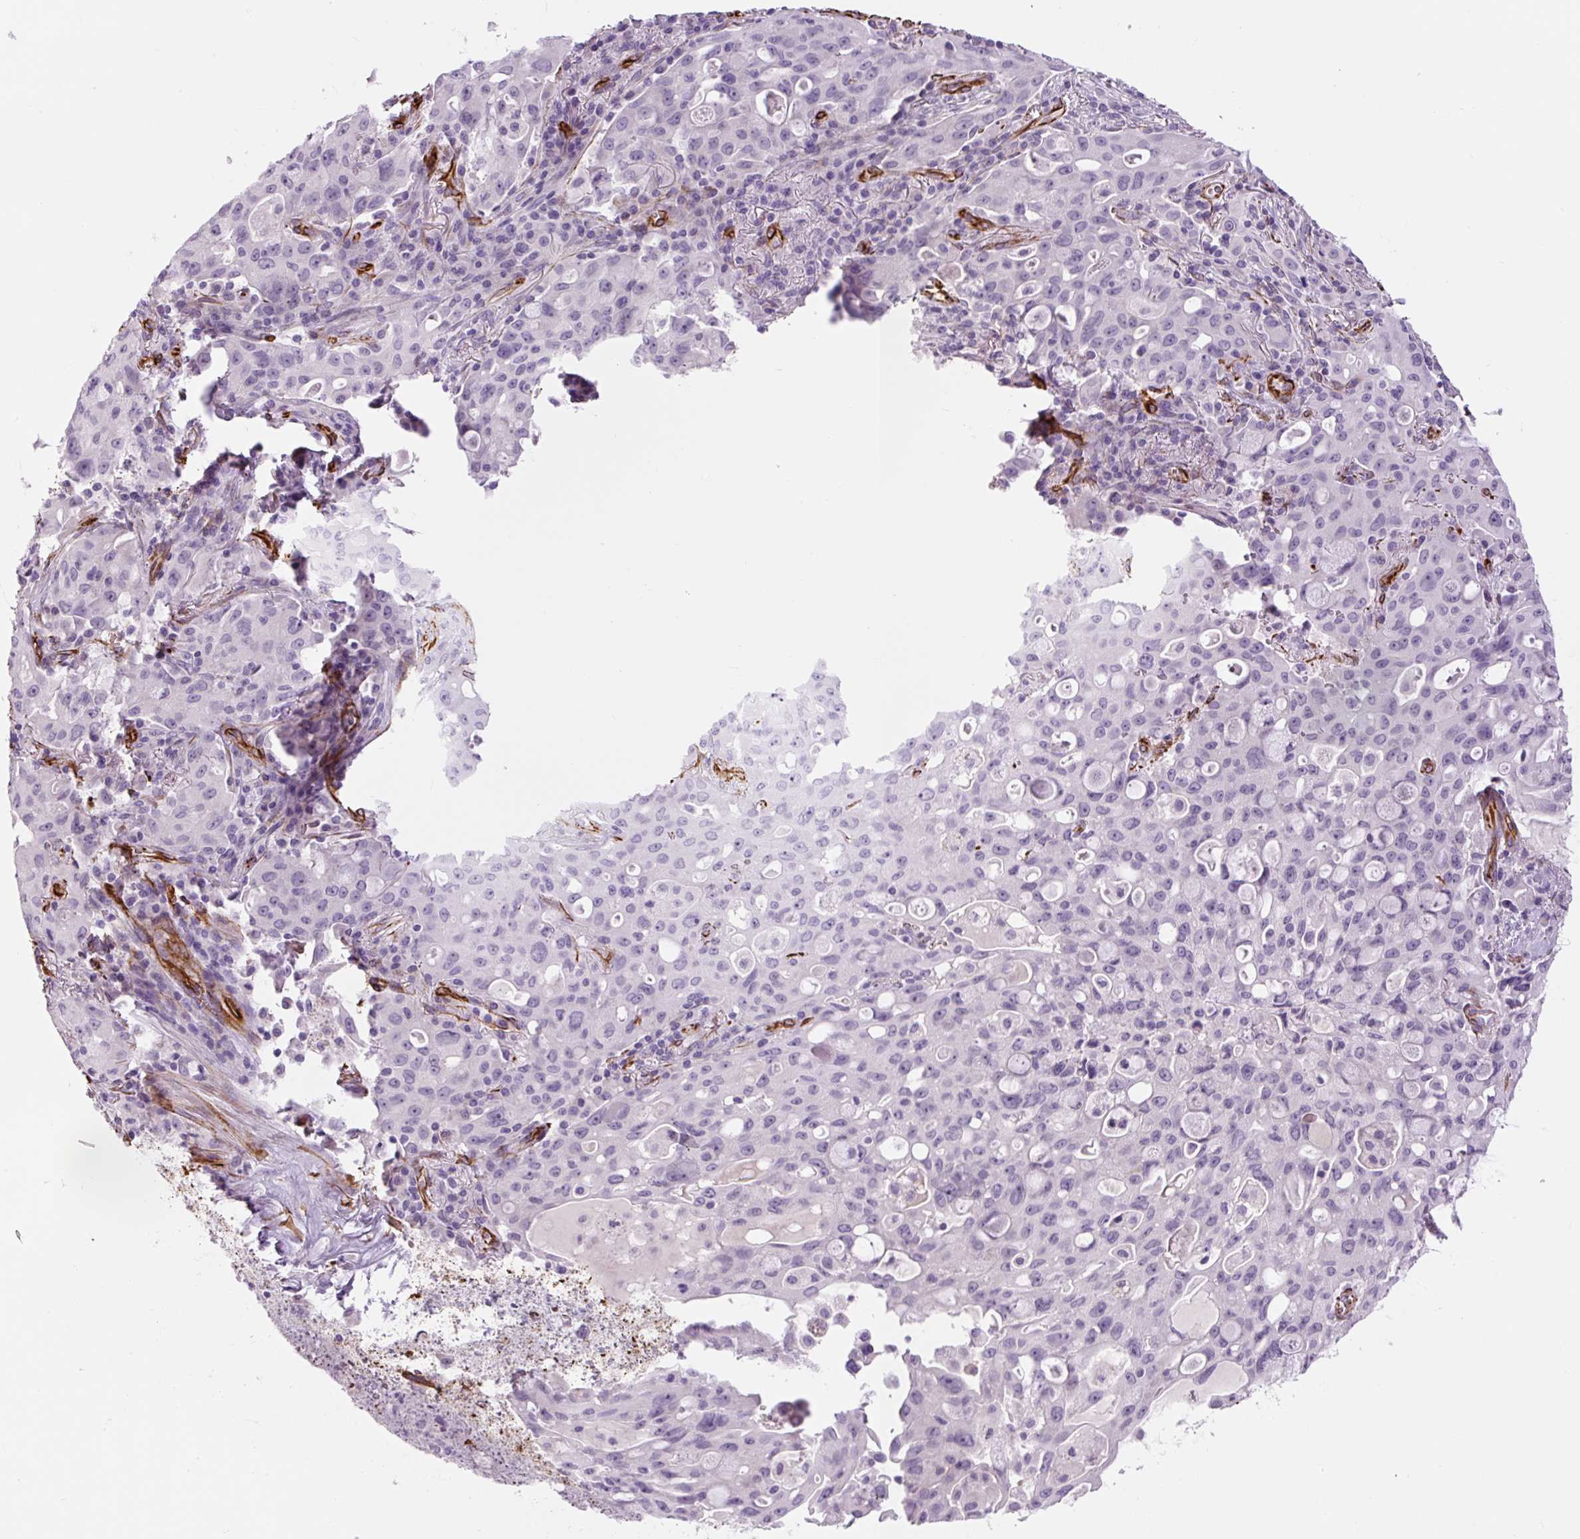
{"staining": {"intensity": "negative", "quantity": "none", "location": "none"}, "tissue": "lung cancer", "cell_type": "Tumor cells", "image_type": "cancer", "snomed": [{"axis": "morphology", "description": "Adenocarcinoma, NOS"}, {"axis": "topography", "description": "Lung"}], "caption": "Lung cancer was stained to show a protein in brown. There is no significant staining in tumor cells.", "gene": "NES", "patient": {"sex": "female", "age": 44}}